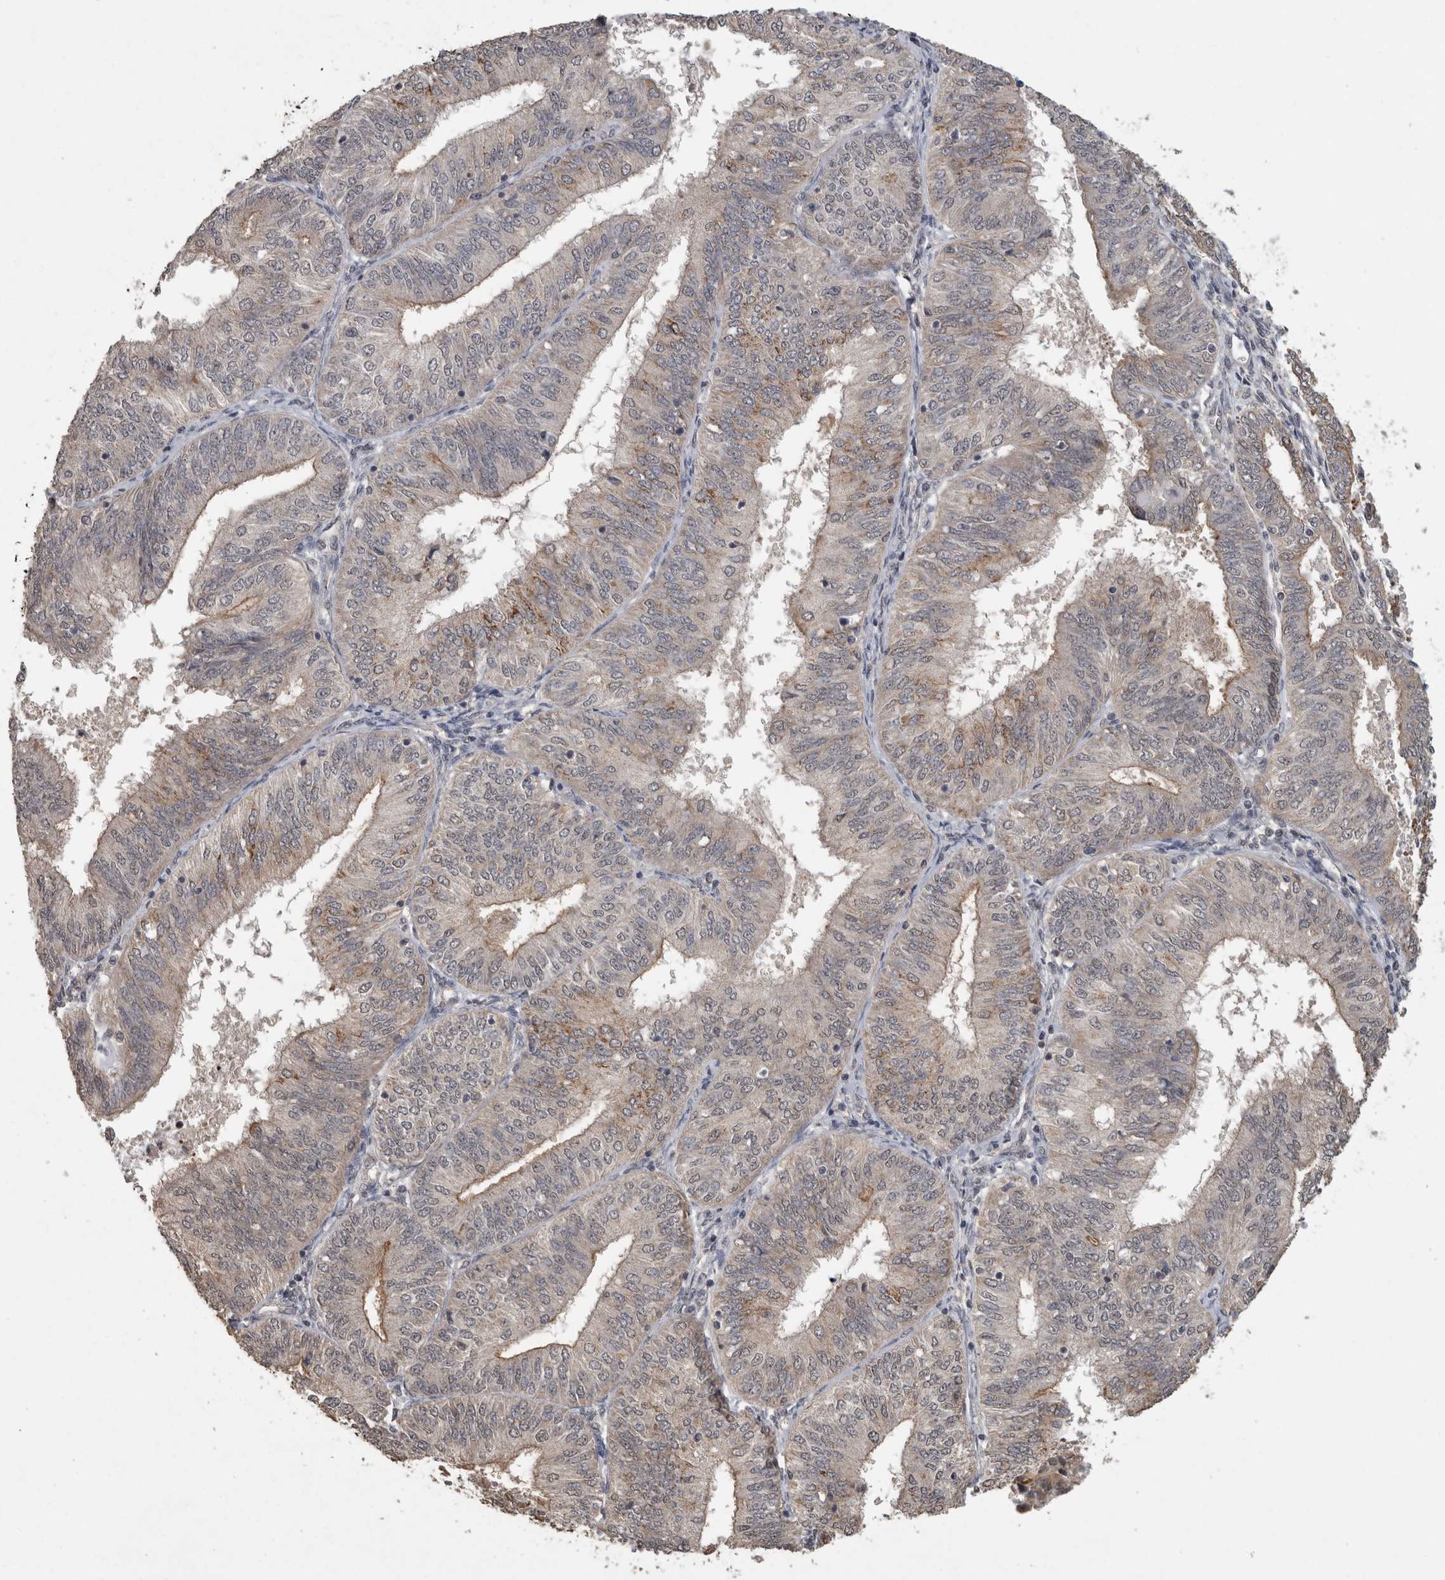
{"staining": {"intensity": "weak", "quantity": "<25%", "location": "cytoplasmic/membranous"}, "tissue": "endometrial cancer", "cell_type": "Tumor cells", "image_type": "cancer", "snomed": [{"axis": "morphology", "description": "Adenocarcinoma, NOS"}, {"axis": "topography", "description": "Endometrium"}], "caption": "A high-resolution photomicrograph shows immunohistochemistry staining of endometrial cancer (adenocarcinoma), which reveals no significant expression in tumor cells.", "gene": "RHPN1", "patient": {"sex": "female", "age": 58}}